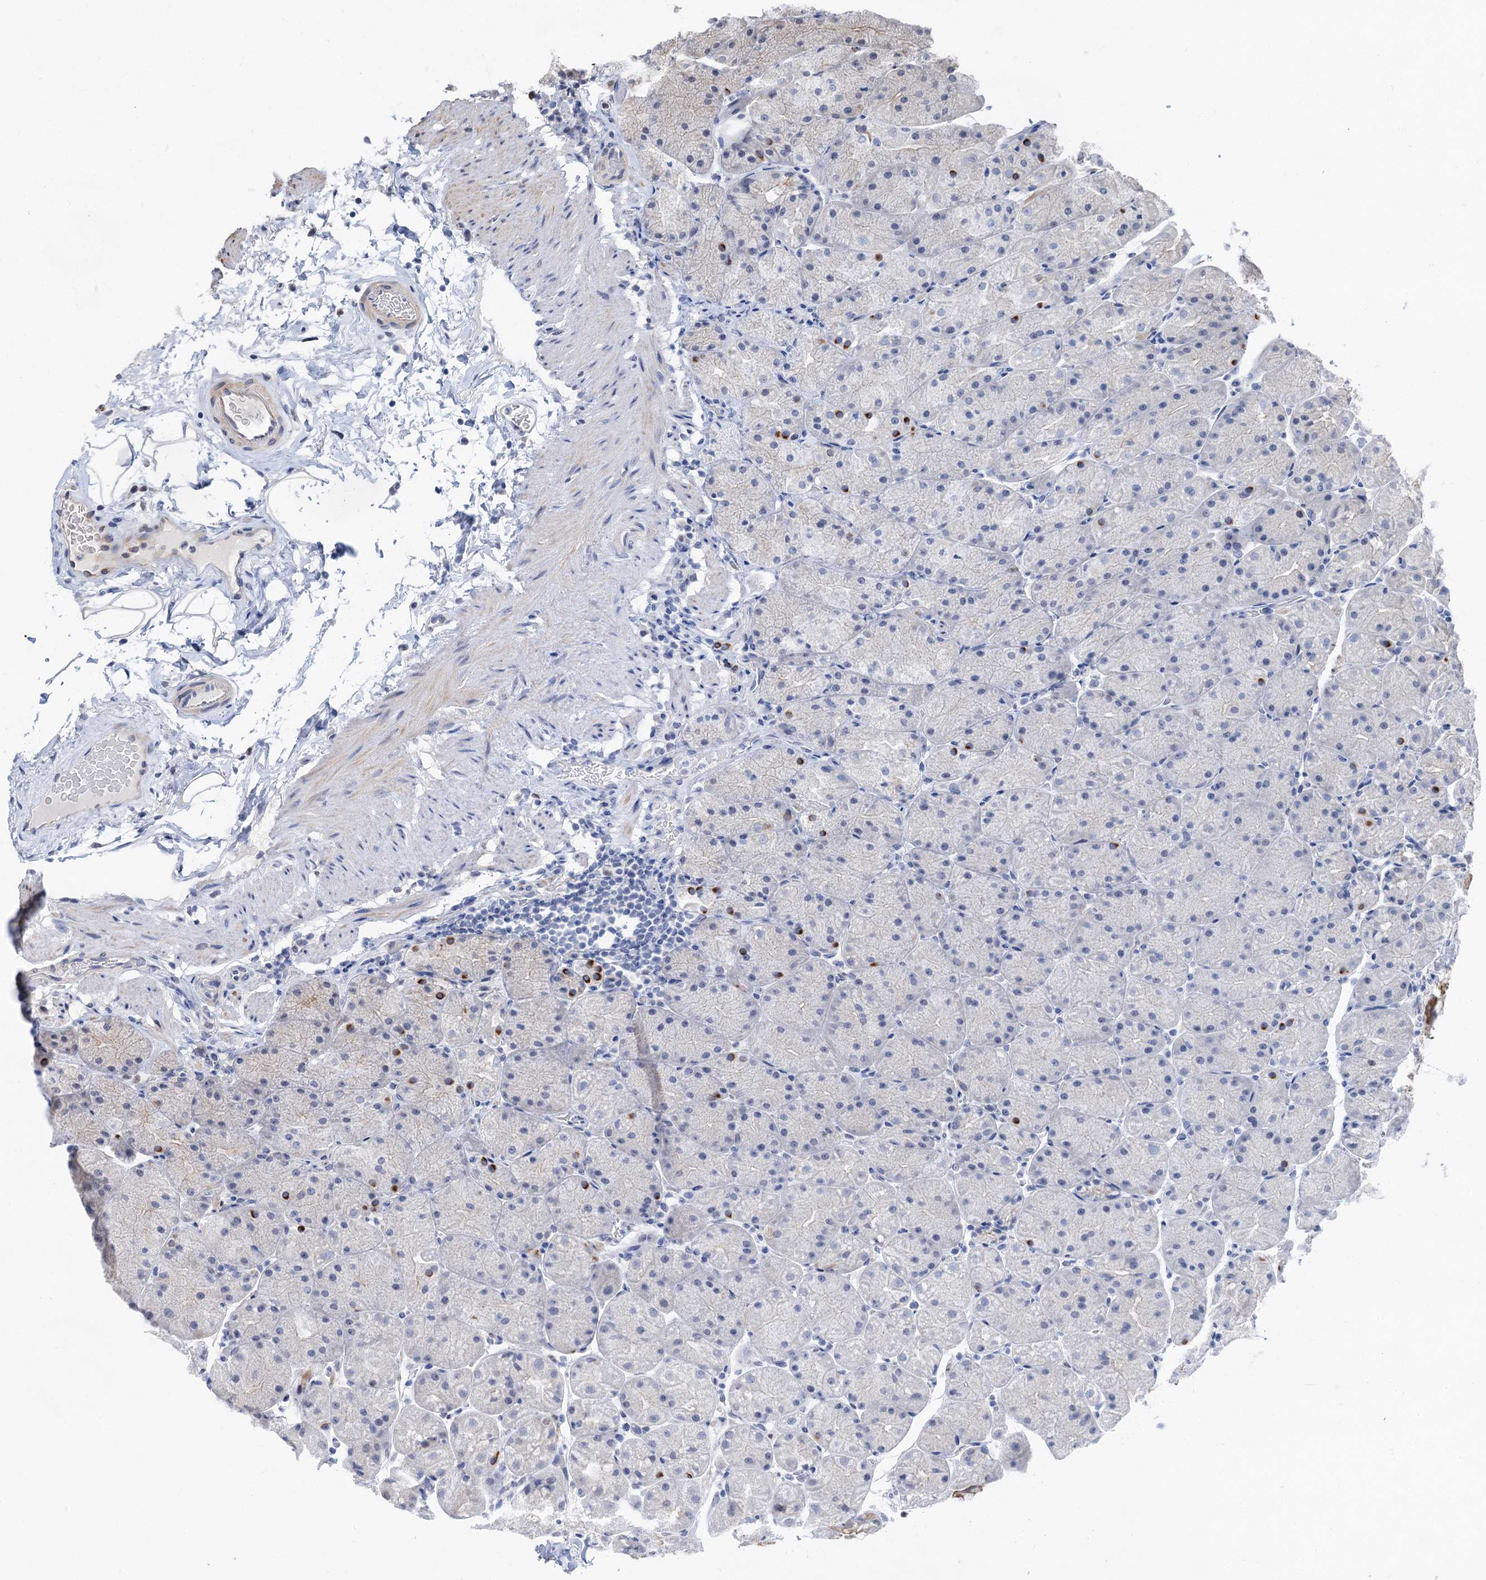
{"staining": {"intensity": "moderate", "quantity": "<25%", "location": "cytoplasmic/membranous"}, "tissue": "stomach", "cell_type": "Glandular cells", "image_type": "normal", "snomed": [{"axis": "morphology", "description": "Normal tissue, NOS"}, {"axis": "topography", "description": "Stomach, upper"}, {"axis": "topography", "description": "Stomach, lower"}], "caption": "Immunohistochemical staining of unremarkable stomach reveals moderate cytoplasmic/membranous protein positivity in approximately <25% of glandular cells. The staining is performed using DAB brown chromogen to label protein expression. The nuclei are counter-stained blue using hematoxylin.", "gene": "TTC31", "patient": {"sex": "male", "age": 67}}